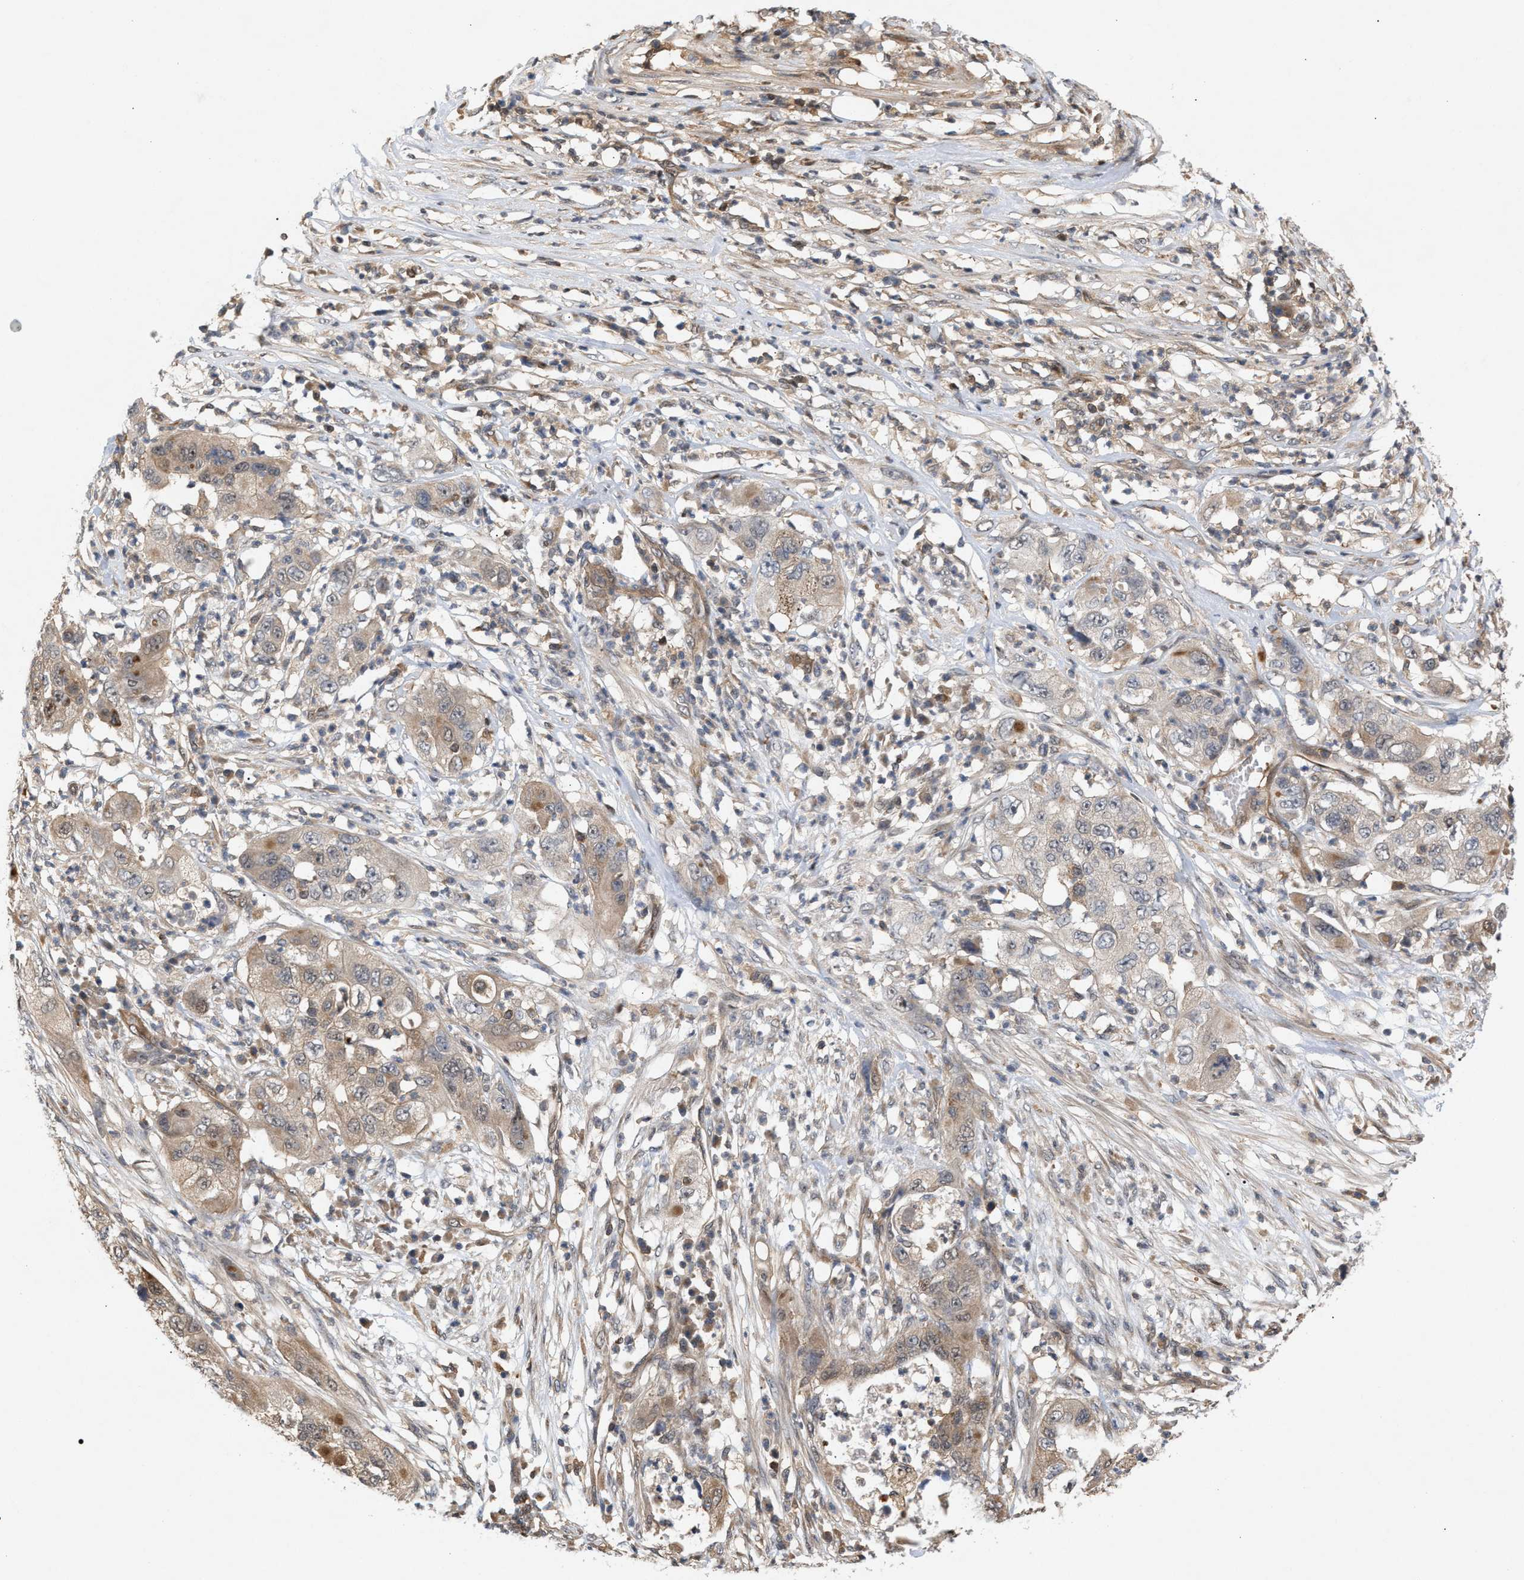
{"staining": {"intensity": "weak", "quantity": ">75%", "location": "cytoplasmic/membranous"}, "tissue": "pancreatic cancer", "cell_type": "Tumor cells", "image_type": "cancer", "snomed": [{"axis": "morphology", "description": "Adenocarcinoma, NOS"}, {"axis": "topography", "description": "Pancreas"}], "caption": "Pancreatic cancer stained with DAB IHC displays low levels of weak cytoplasmic/membranous expression in approximately >75% of tumor cells.", "gene": "GLOD4", "patient": {"sex": "female", "age": 78}}